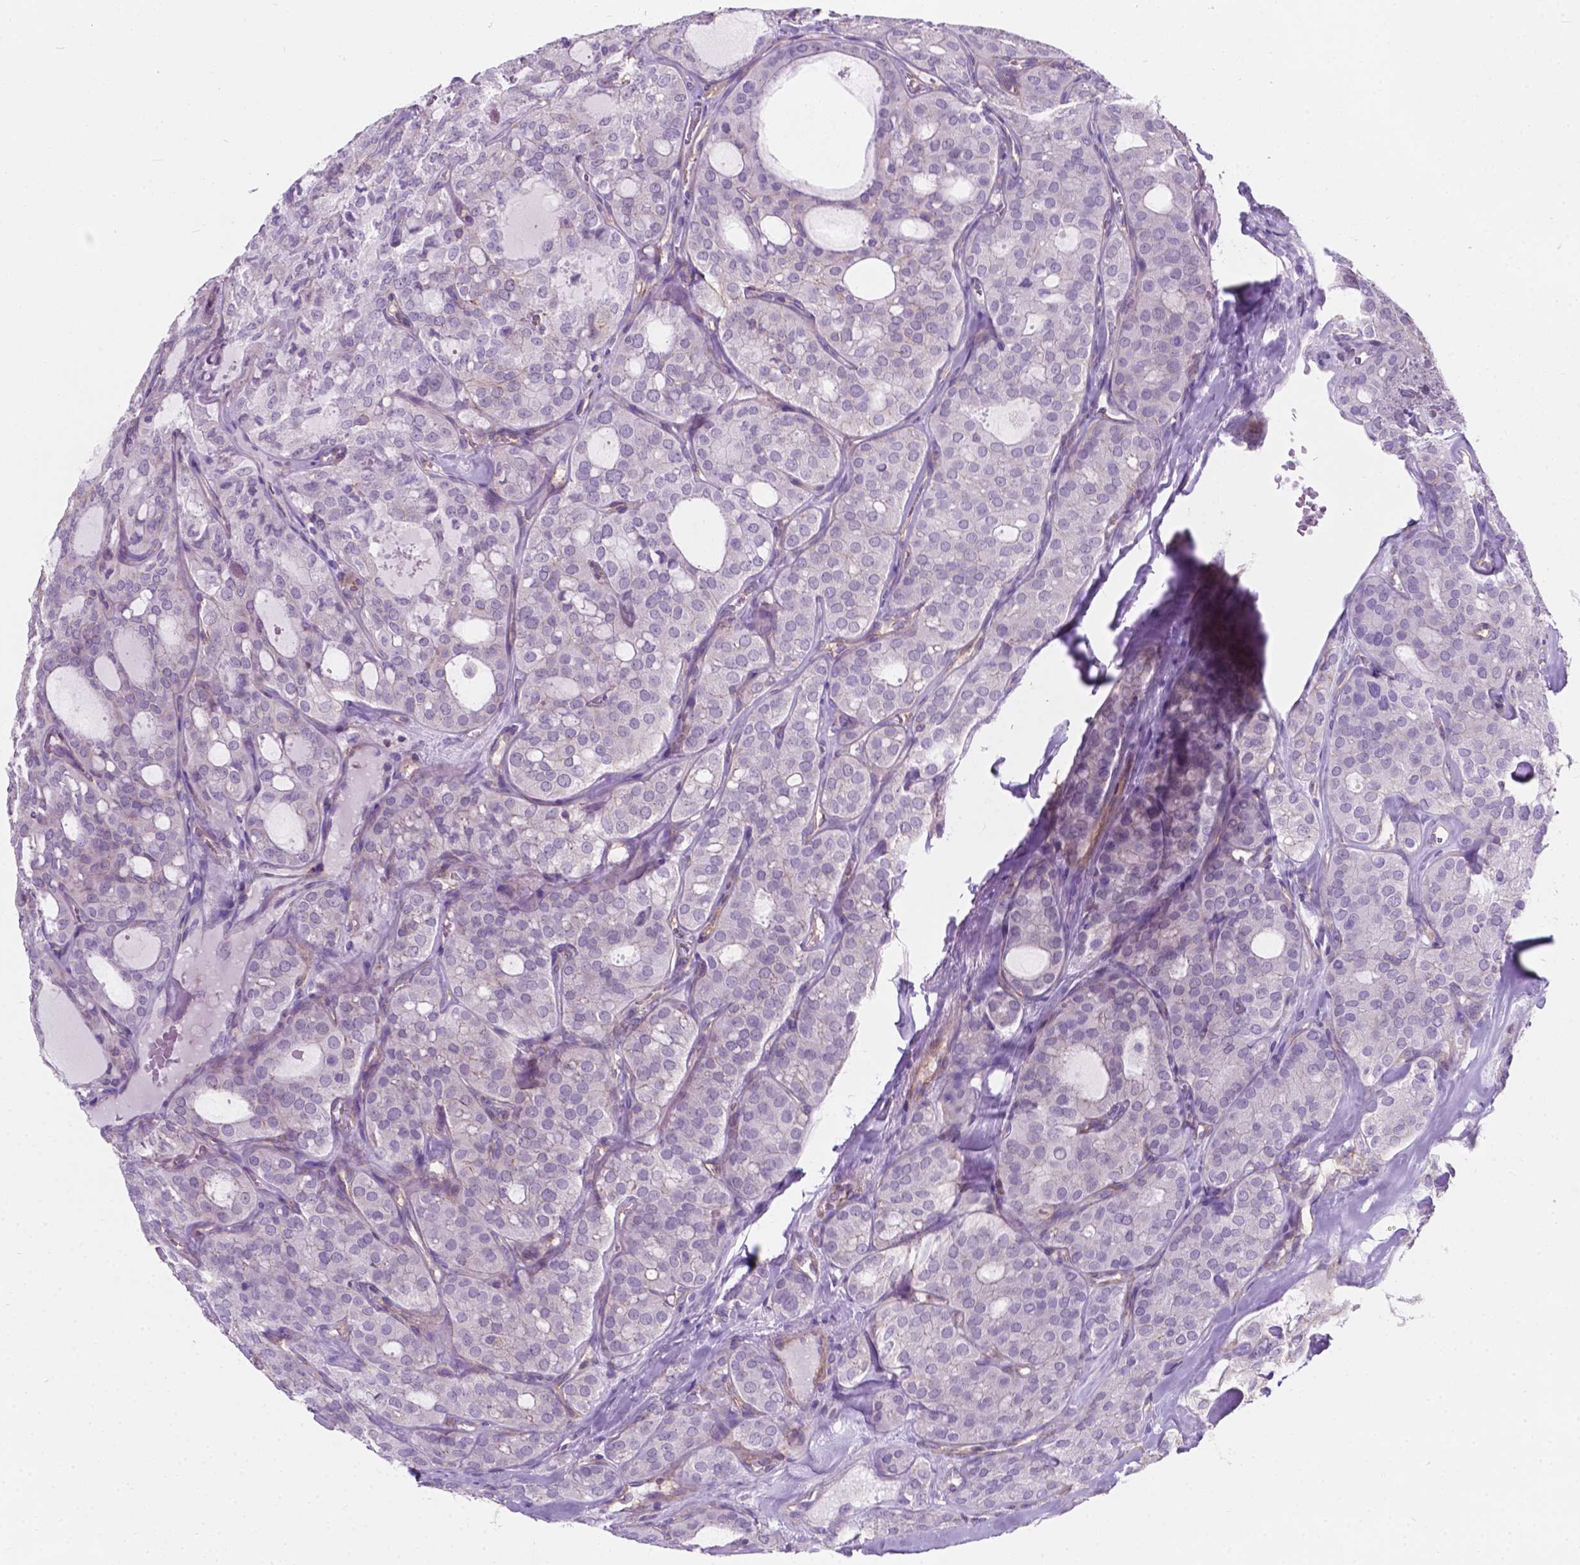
{"staining": {"intensity": "negative", "quantity": "none", "location": "none"}, "tissue": "thyroid cancer", "cell_type": "Tumor cells", "image_type": "cancer", "snomed": [{"axis": "morphology", "description": "Follicular adenoma carcinoma, NOS"}, {"axis": "topography", "description": "Thyroid gland"}], "caption": "Protein analysis of follicular adenoma carcinoma (thyroid) reveals no significant expression in tumor cells. Nuclei are stained in blue.", "gene": "KIAA0040", "patient": {"sex": "male", "age": 75}}